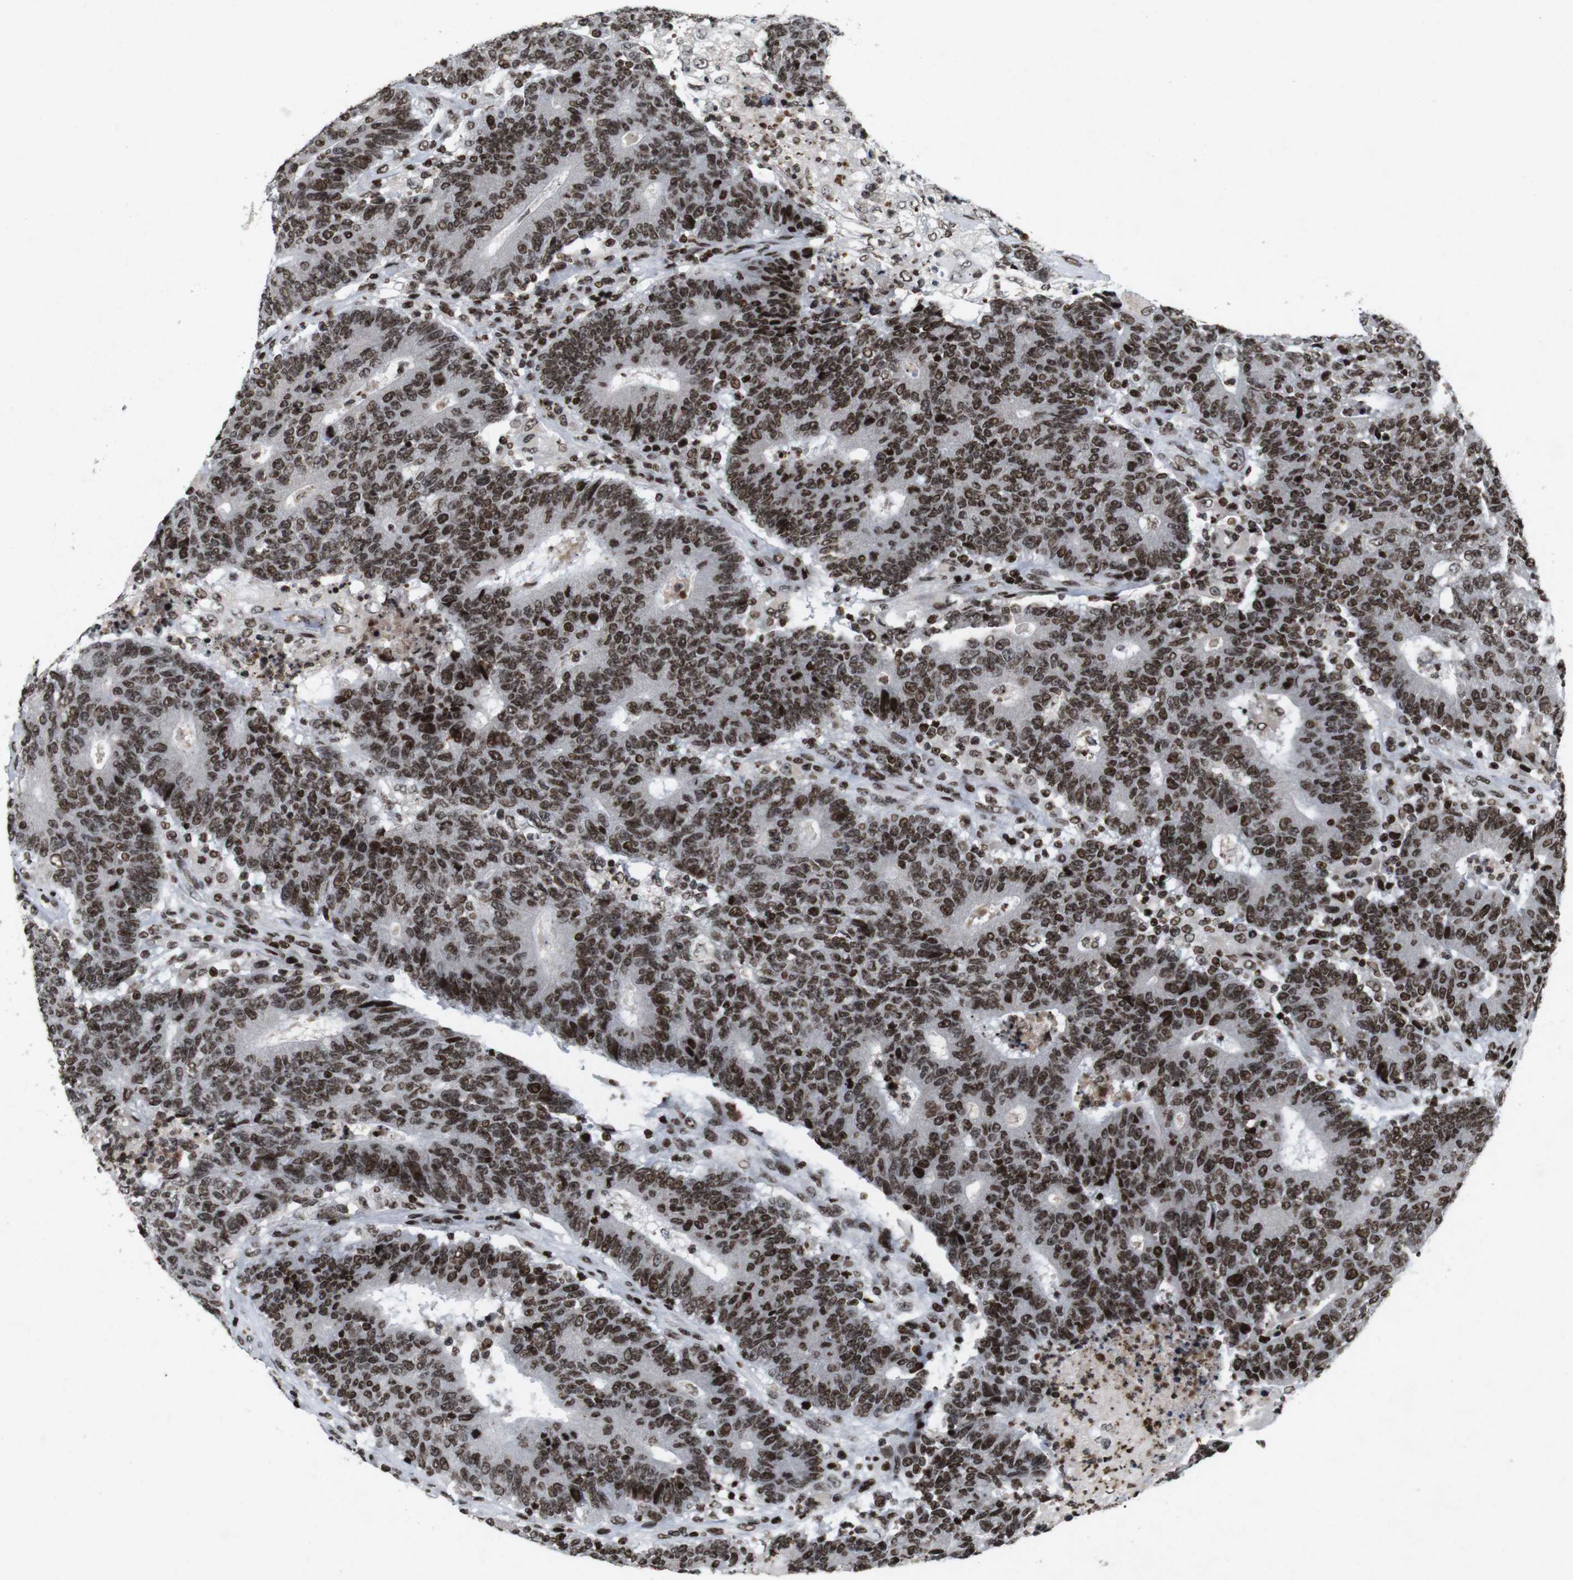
{"staining": {"intensity": "moderate", "quantity": ">75%", "location": "nuclear"}, "tissue": "colorectal cancer", "cell_type": "Tumor cells", "image_type": "cancer", "snomed": [{"axis": "morphology", "description": "Normal tissue, NOS"}, {"axis": "morphology", "description": "Adenocarcinoma, NOS"}, {"axis": "topography", "description": "Colon"}], "caption": "This is an image of IHC staining of colorectal cancer (adenocarcinoma), which shows moderate expression in the nuclear of tumor cells.", "gene": "MAGEH1", "patient": {"sex": "female", "age": 75}}